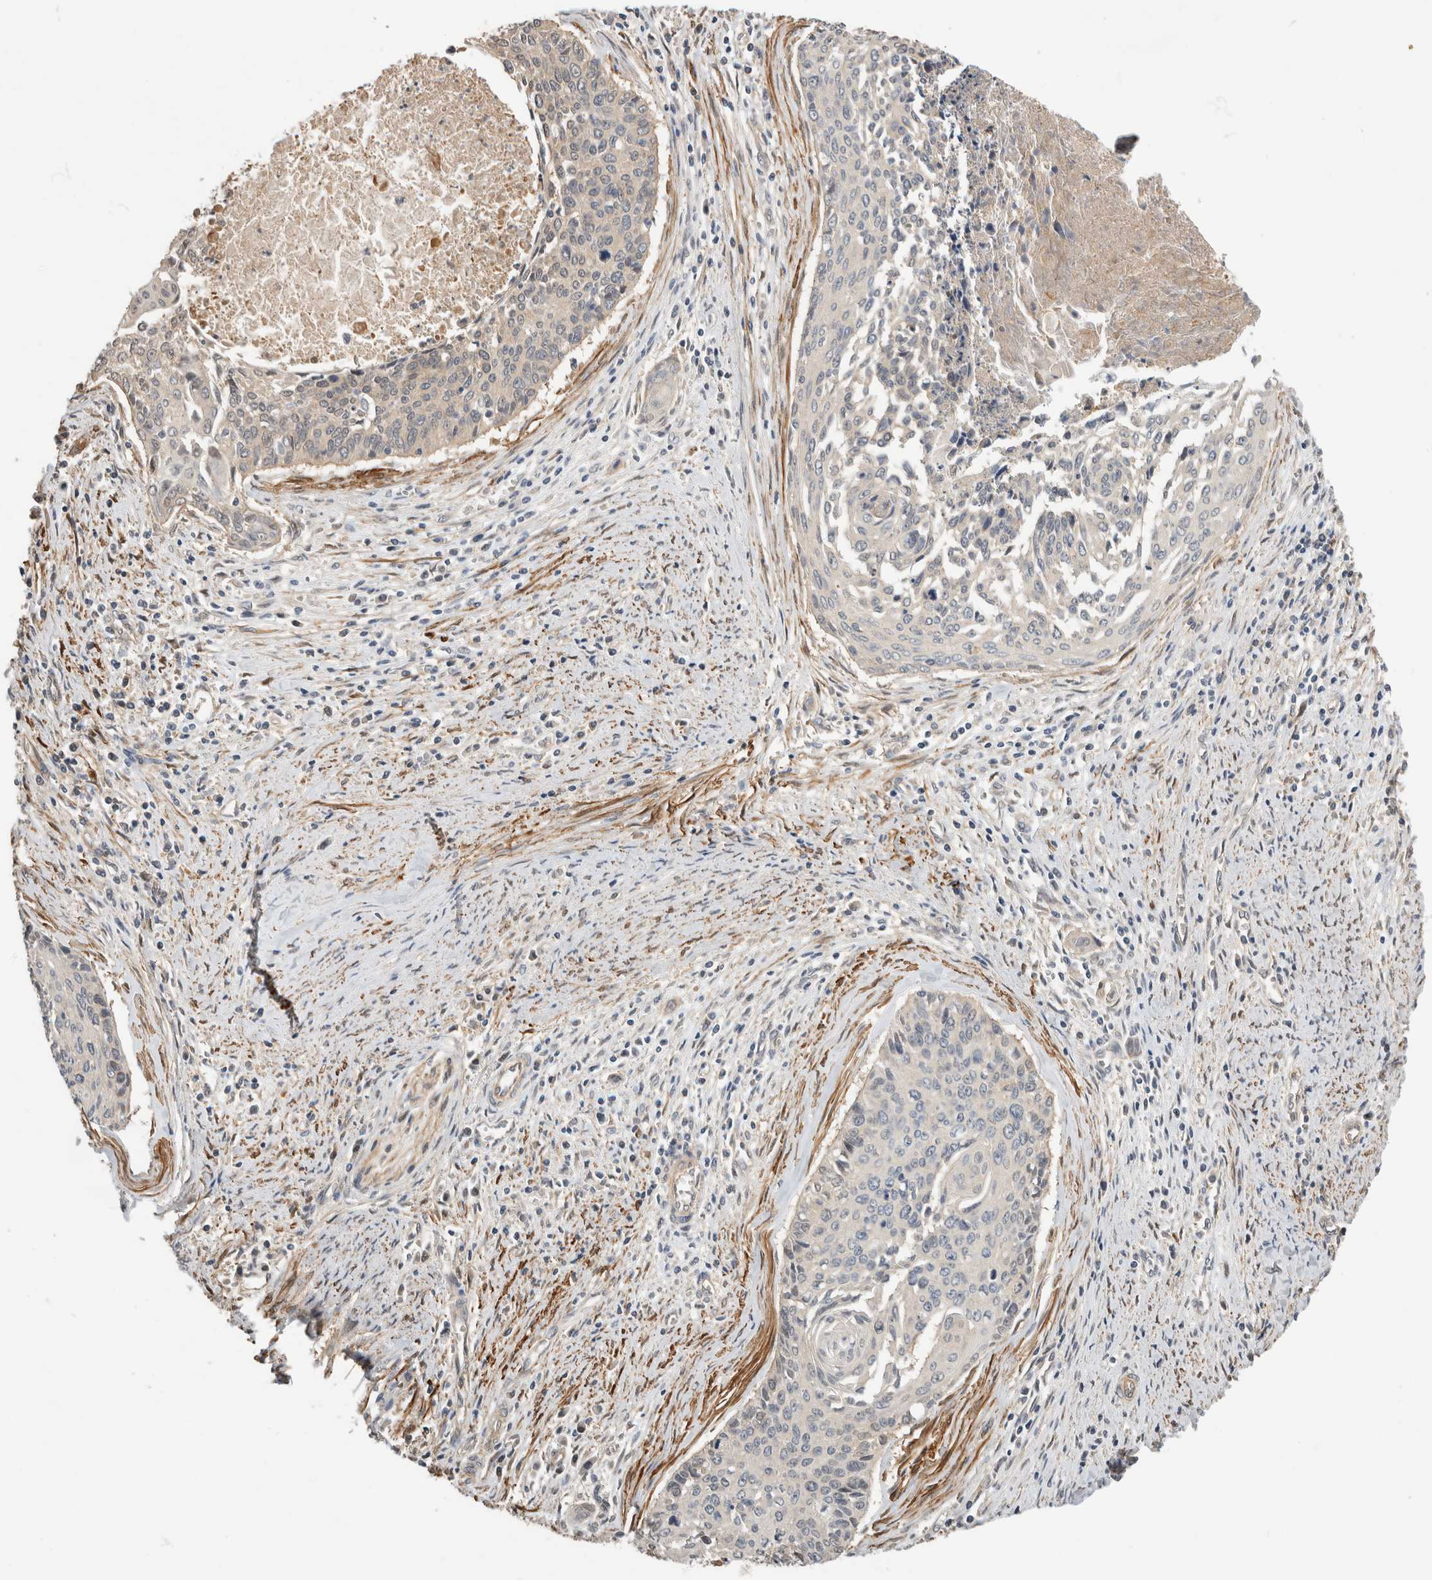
{"staining": {"intensity": "negative", "quantity": "none", "location": "none"}, "tissue": "cervical cancer", "cell_type": "Tumor cells", "image_type": "cancer", "snomed": [{"axis": "morphology", "description": "Squamous cell carcinoma, NOS"}, {"axis": "topography", "description": "Cervix"}], "caption": "A photomicrograph of human cervical cancer (squamous cell carcinoma) is negative for staining in tumor cells.", "gene": "PGM1", "patient": {"sex": "female", "age": 55}}